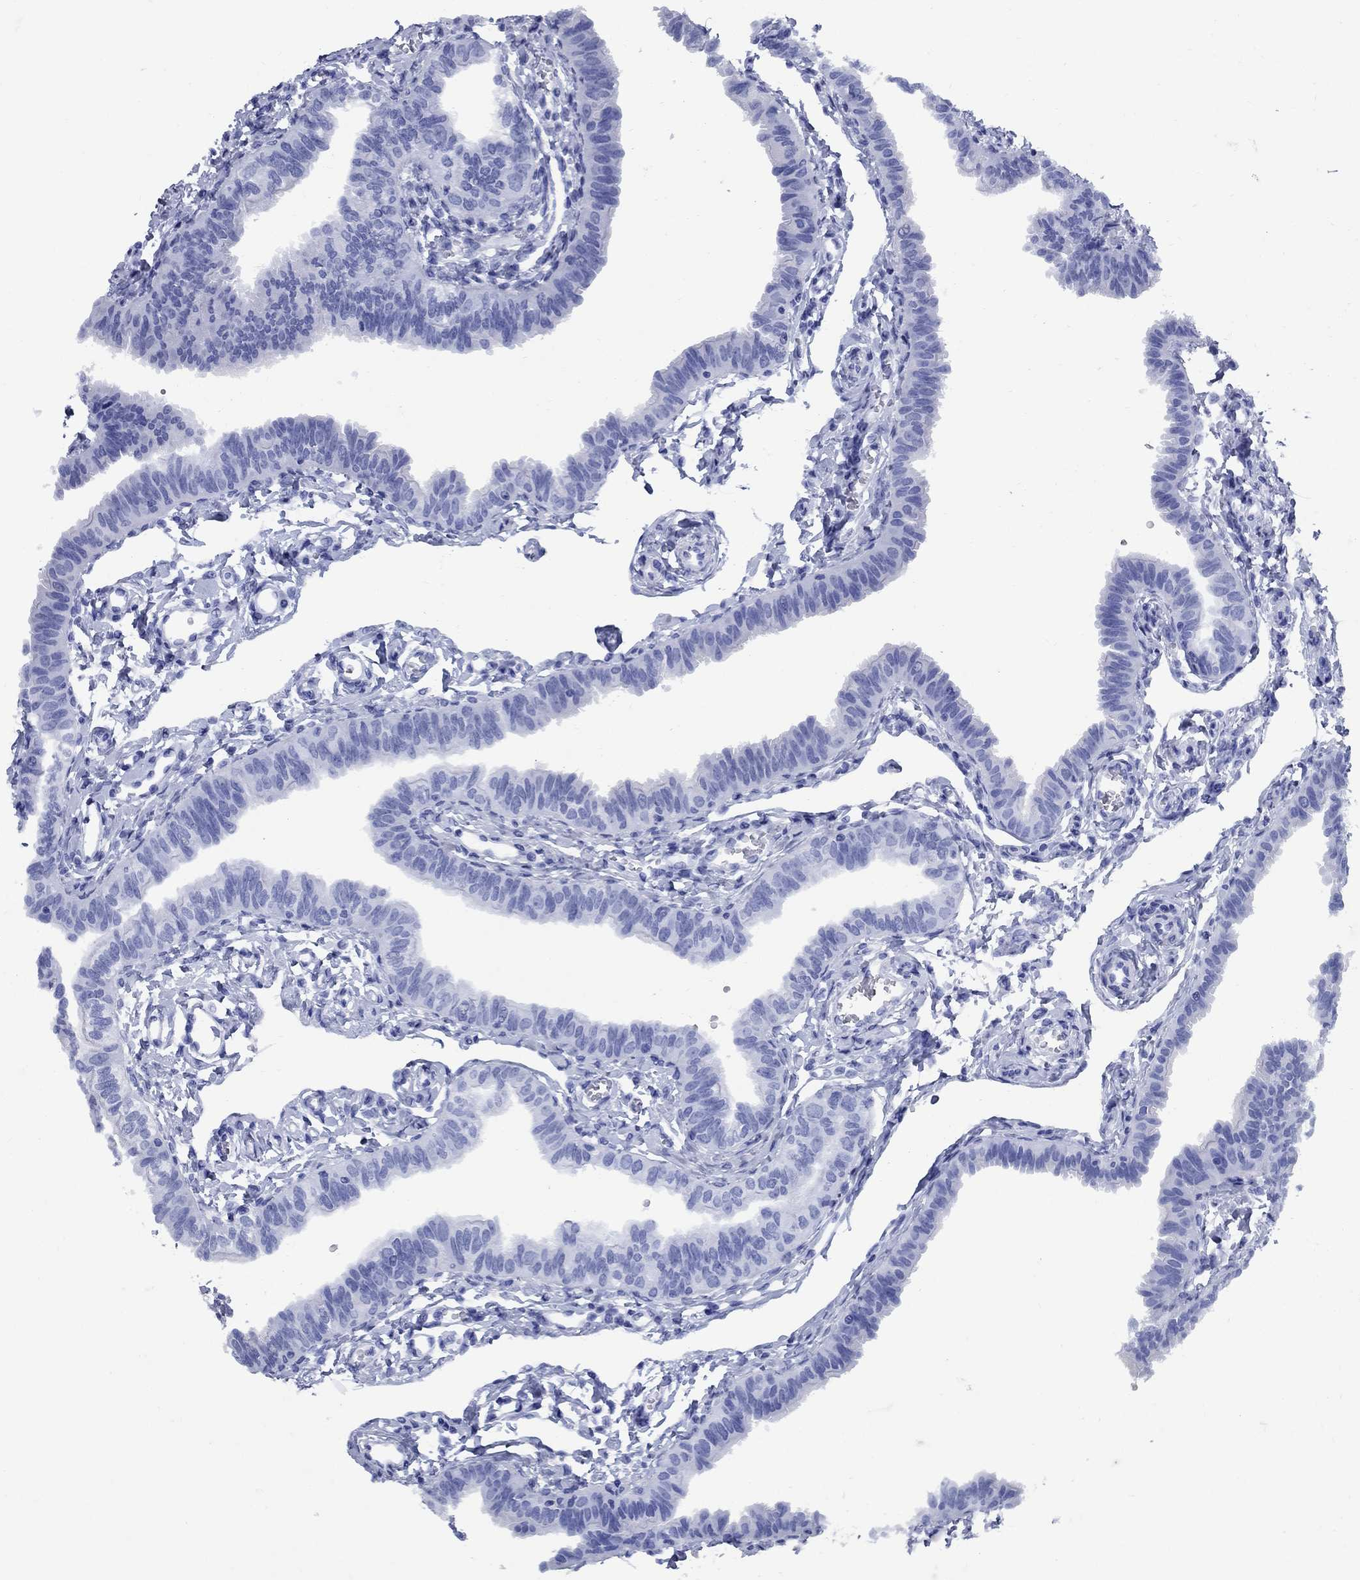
{"staining": {"intensity": "negative", "quantity": "none", "location": "none"}, "tissue": "fallopian tube", "cell_type": "Glandular cells", "image_type": "normal", "snomed": [{"axis": "morphology", "description": "Normal tissue, NOS"}, {"axis": "topography", "description": "Fallopian tube"}], "caption": "Immunohistochemistry (IHC) of benign fallopian tube demonstrates no positivity in glandular cells.", "gene": "CD1A", "patient": {"sex": "female", "age": 54}}